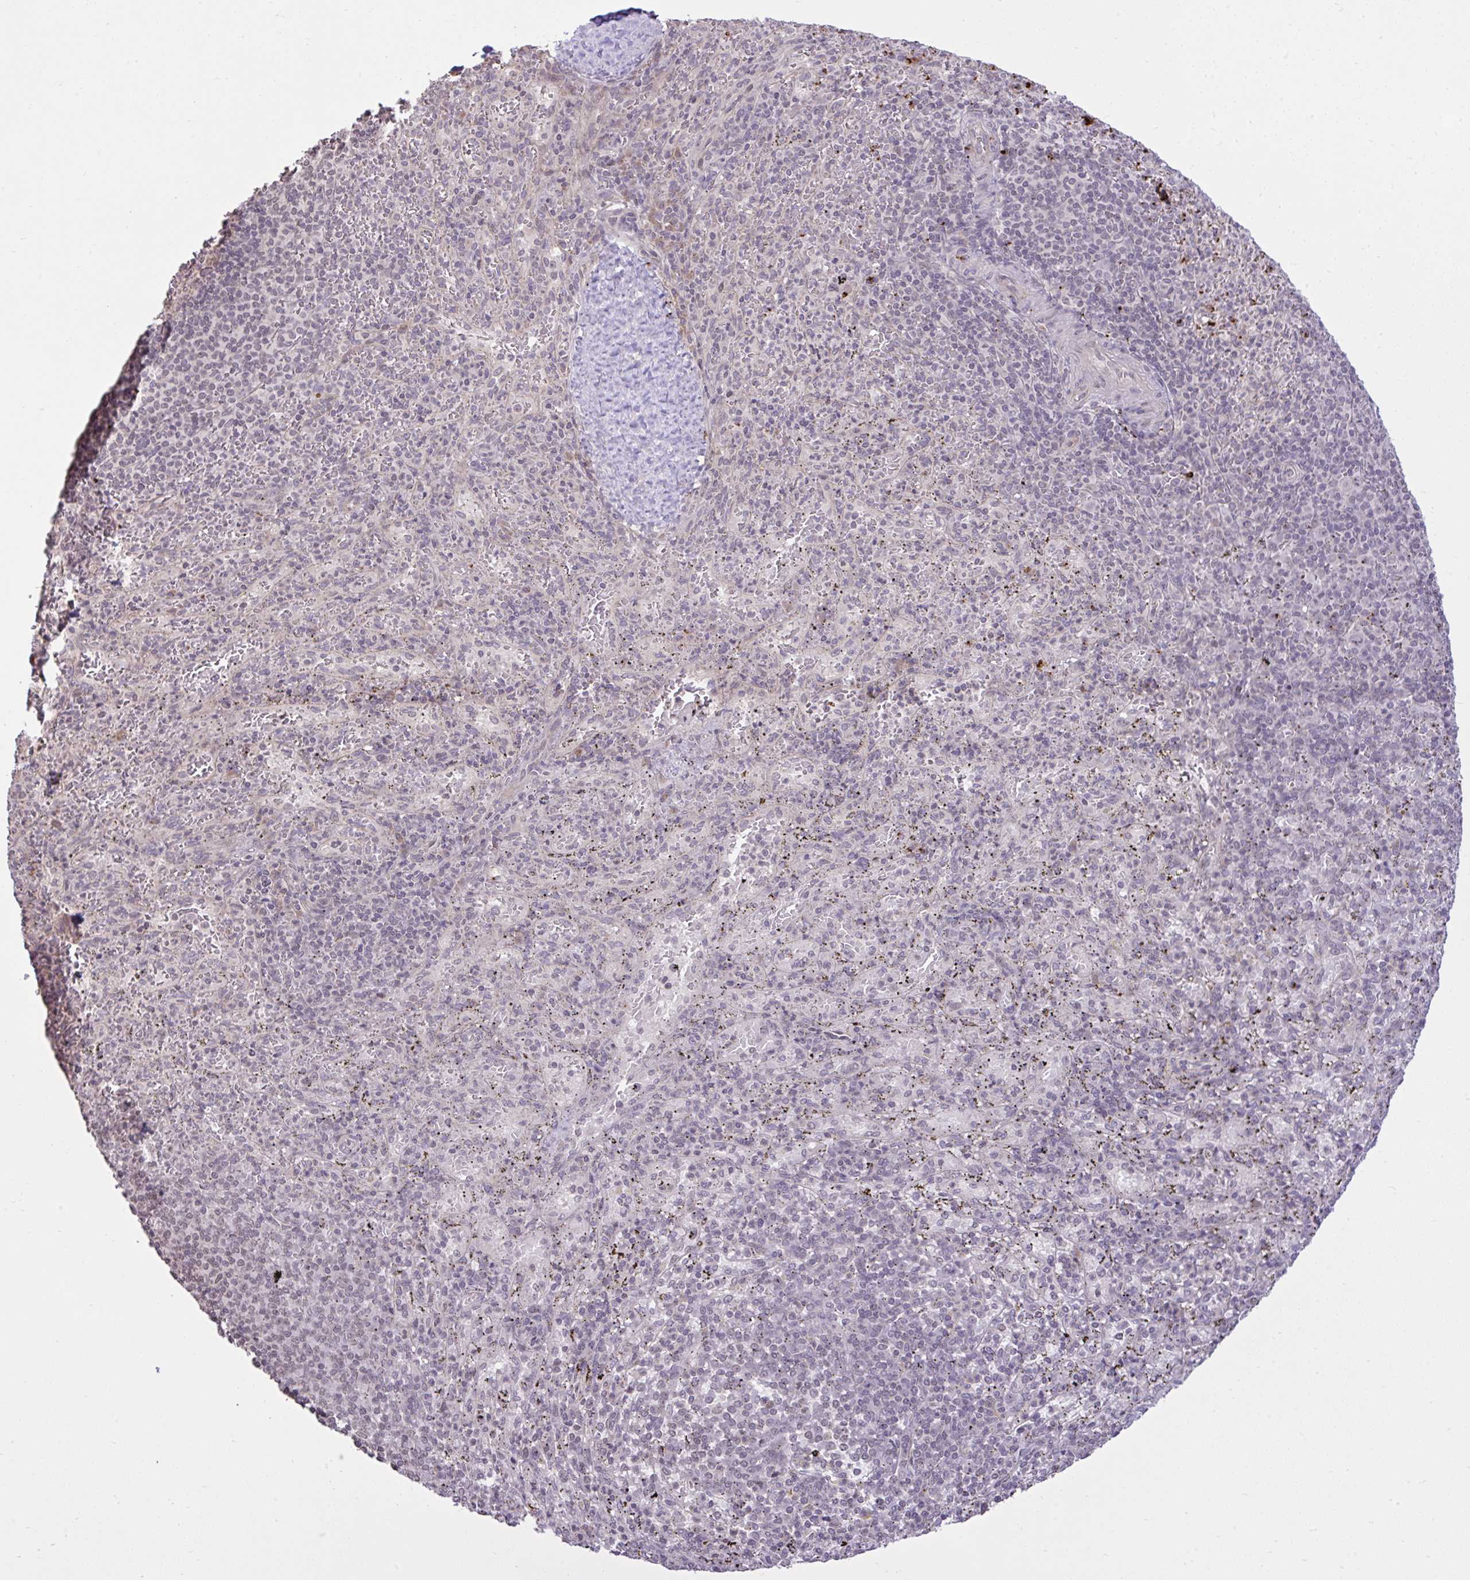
{"staining": {"intensity": "negative", "quantity": "none", "location": "none"}, "tissue": "spleen", "cell_type": "Cells in red pulp", "image_type": "normal", "snomed": [{"axis": "morphology", "description": "Normal tissue, NOS"}, {"axis": "topography", "description": "Spleen"}], "caption": "Cells in red pulp are negative for brown protein staining in normal spleen. (Immunohistochemistry, brightfield microscopy, high magnification).", "gene": "CYP20A1", "patient": {"sex": "male", "age": 57}}